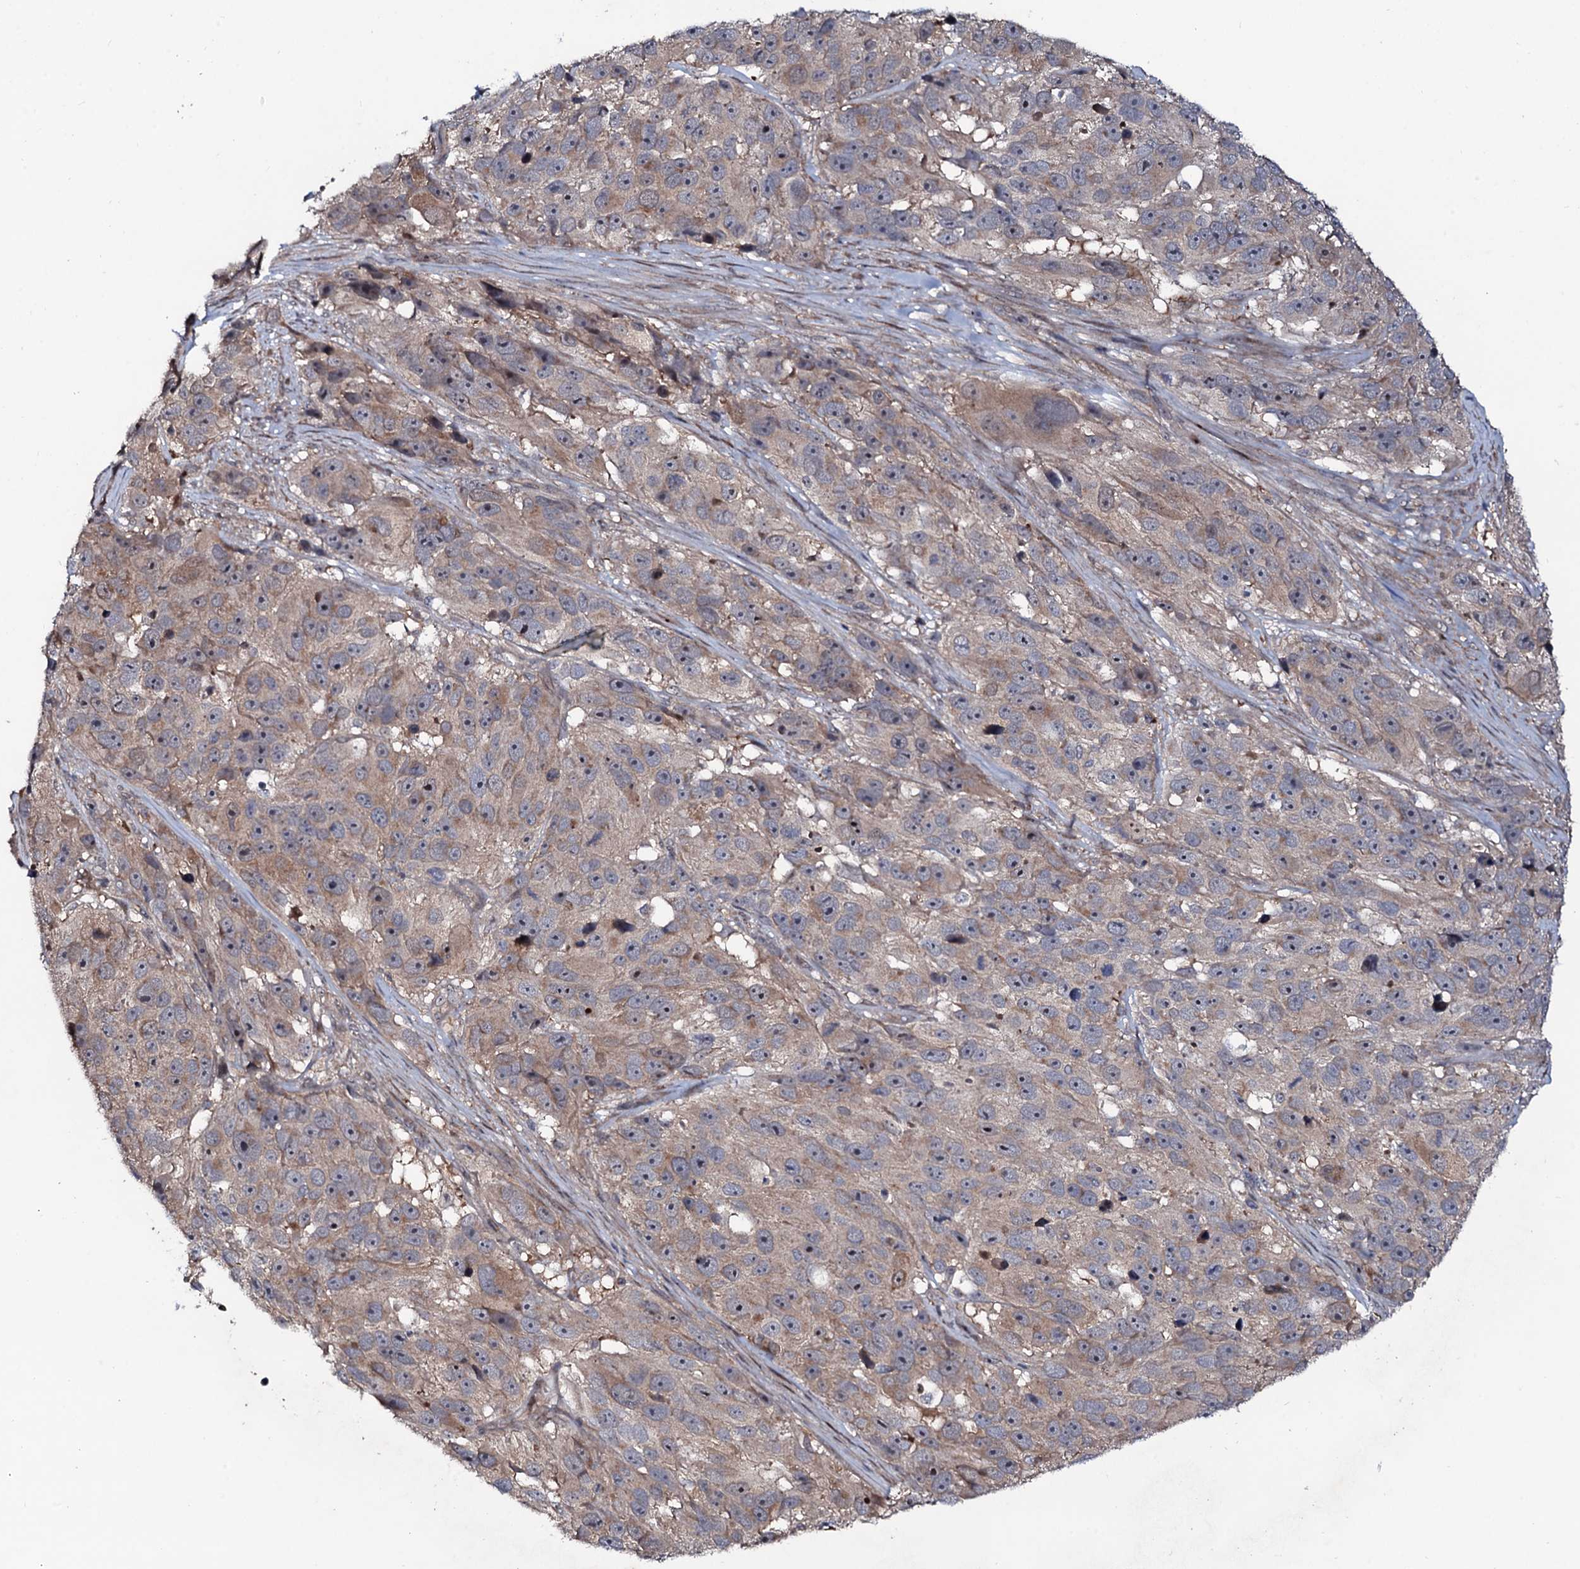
{"staining": {"intensity": "weak", "quantity": ">75%", "location": "cytoplasmic/membranous"}, "tissue": "melanoma", "cell_type": "Tumor cells", "image_type": "cancer", "snomed": [{"axis": "morphology", "description": "Malignant melanoma, NOS"}, {"axis": "topography", "description": "Skin"}], "caption": "Tumor cells show weak cytoplasmic/membranous staining in approximately >75% of cells in malignant melanoma.", "gene": "COG6", "patient": {"sex": "male", "age": 84}}